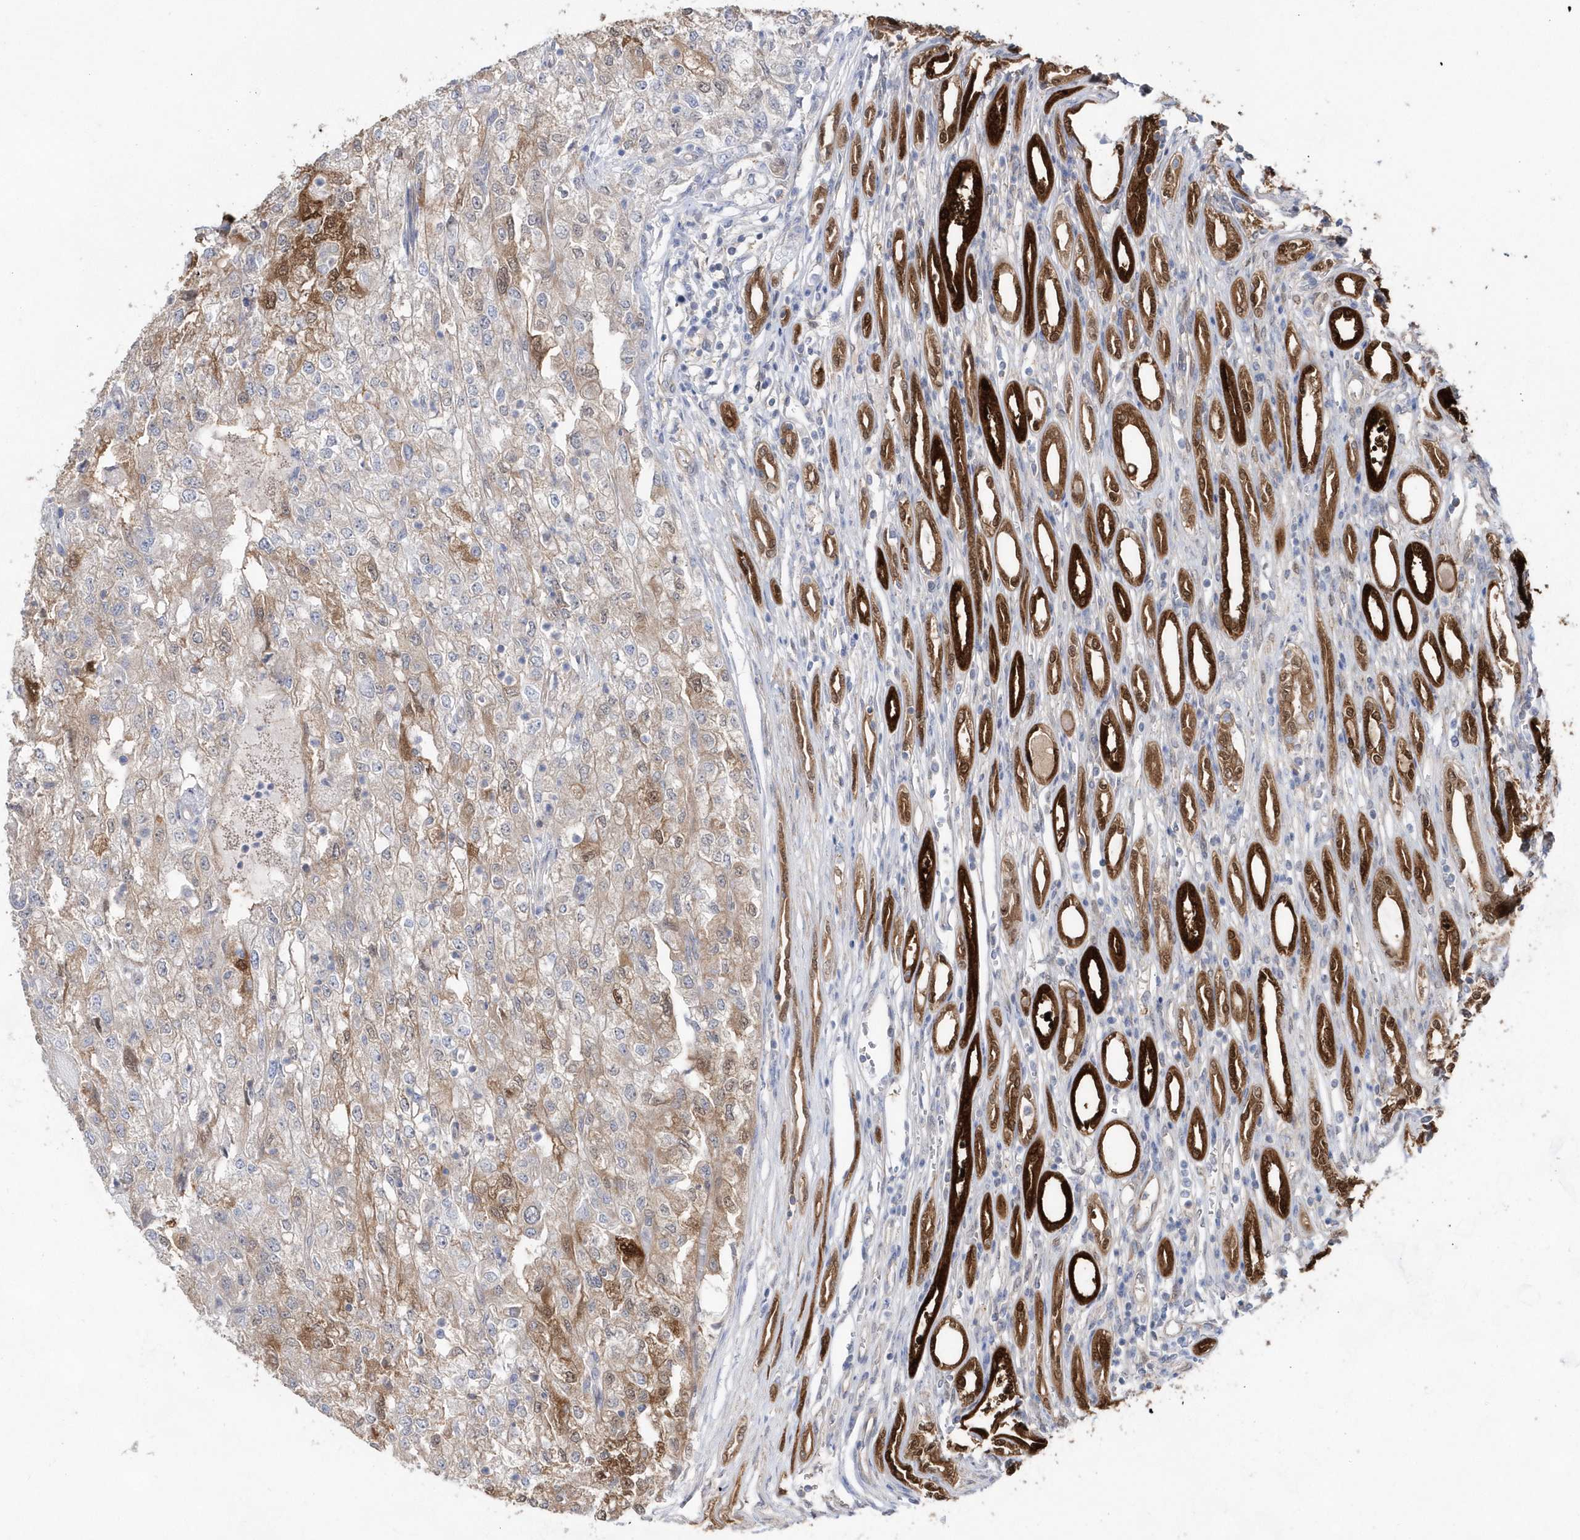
{"staining": {"intensity": "moderate", "quantity": "<25%", "location": "cytoplasmic/membranous,nuclear"}, "tissue": "renal cancer", "cell_type": "Tumor cells", "image_type": "cancer", "snomed": [{"axis": "morphology", "description": "Adenocarcinoma, NOS"}, {"axis": "topography", "description": "Kidney"}], "caption": "This photomicrograph exhibits immunohistochemistry (IHC) staining of human renal cancer, with low moderate cytoplasmic/membranous and nuclear positivity in about <25% of tumor cells.", "gene": "BDH2", "patient": {"sex": "female", "age": 54}}